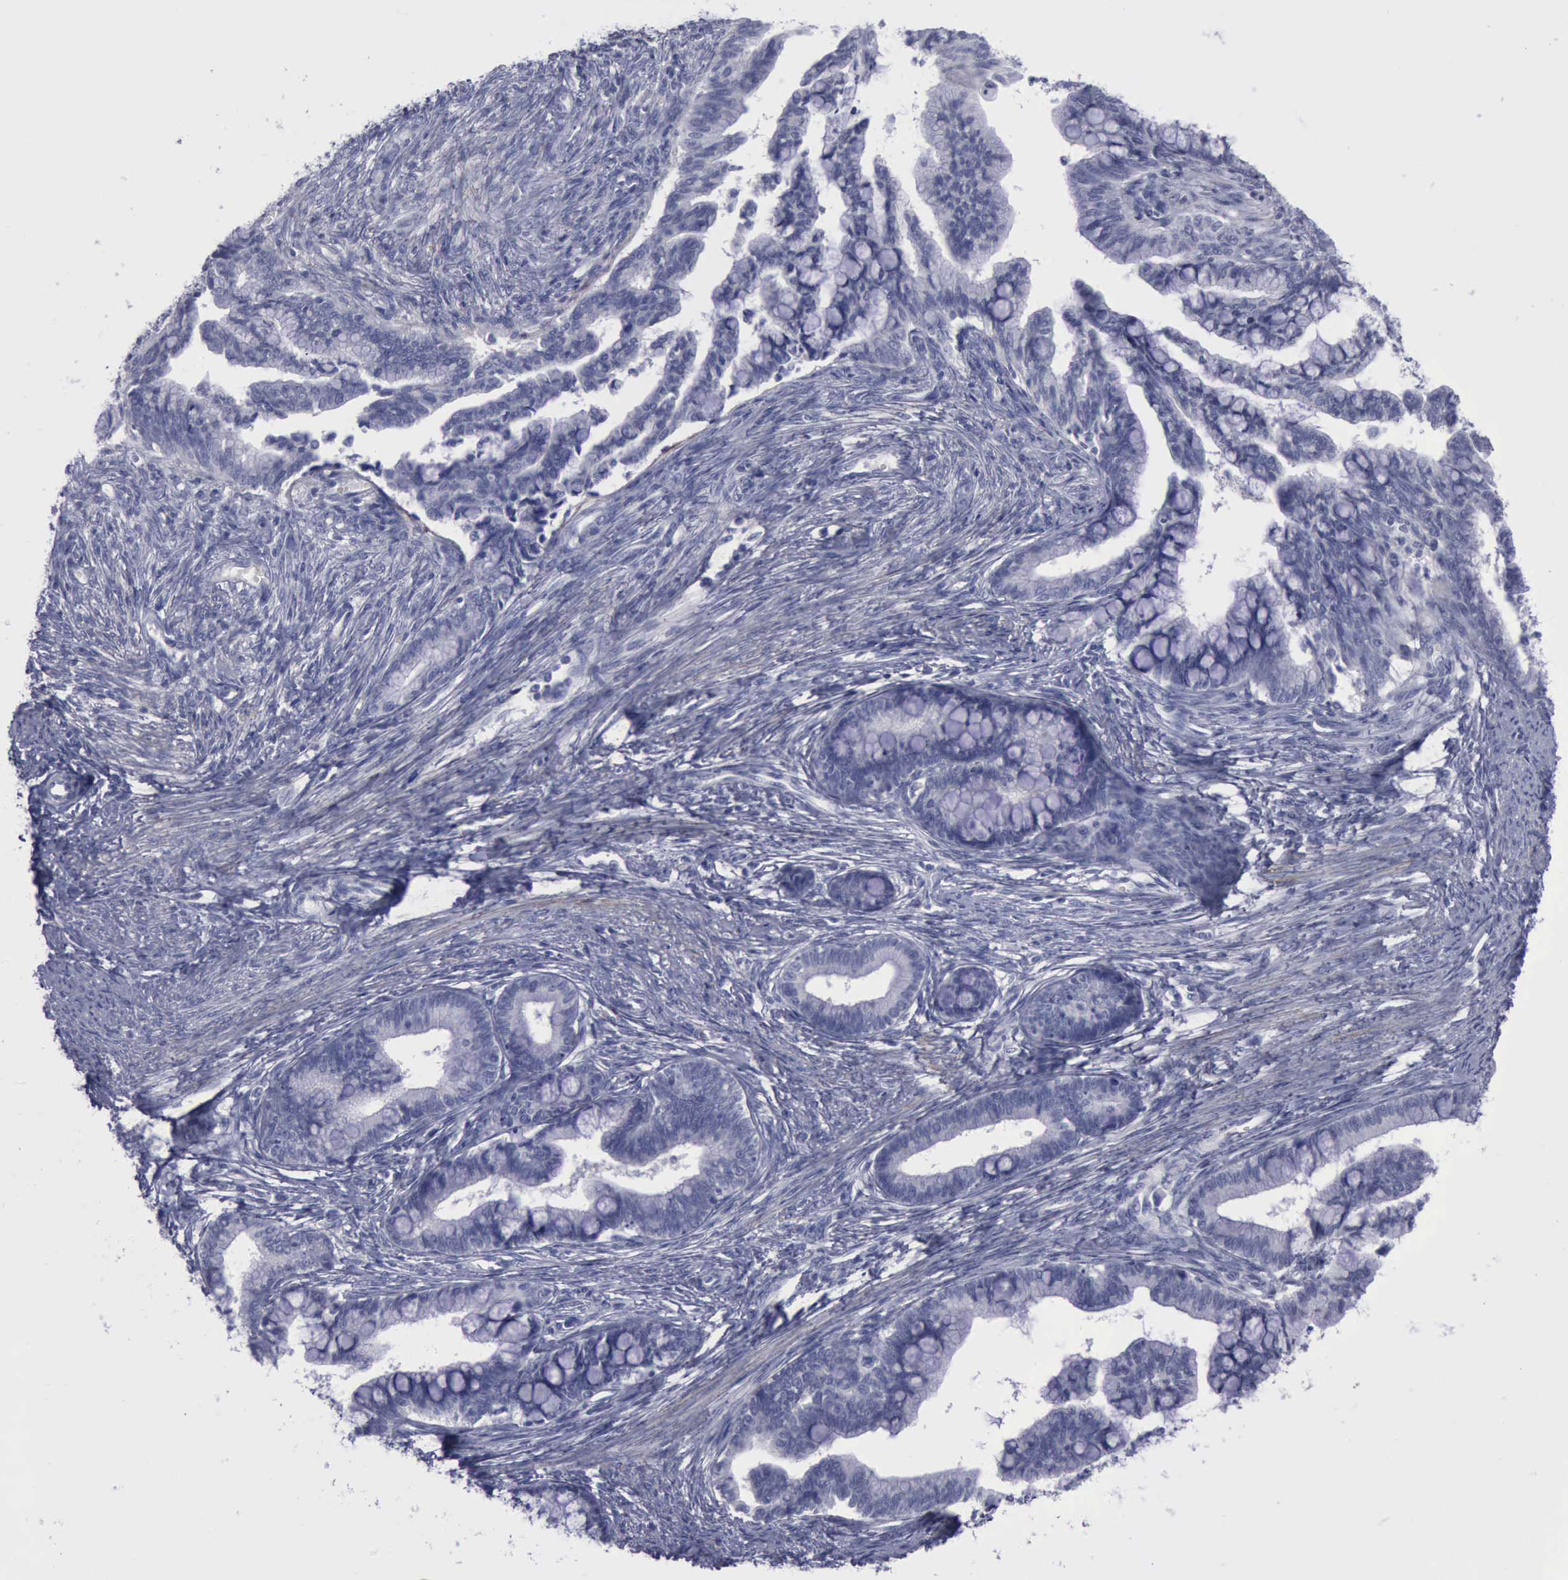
{"staining": {"intensity": "negative", "quantity": "none", "location": "none"}, "tissue": "cervical cancer", "cell_type": "Tumor cells", "image_type": "cancer", "snomed": [{"axis": "morphology", "description": "Adenocarcinoma, NOS"}, {"axis": "topography", "description": "Cervix"}], "caption": "Protein analysis of adenocarcinoma (cervical) displays no significant positivity in tumor cells.", "gene": "CDH2", "patient": {"sex": "female", "age": 36}}